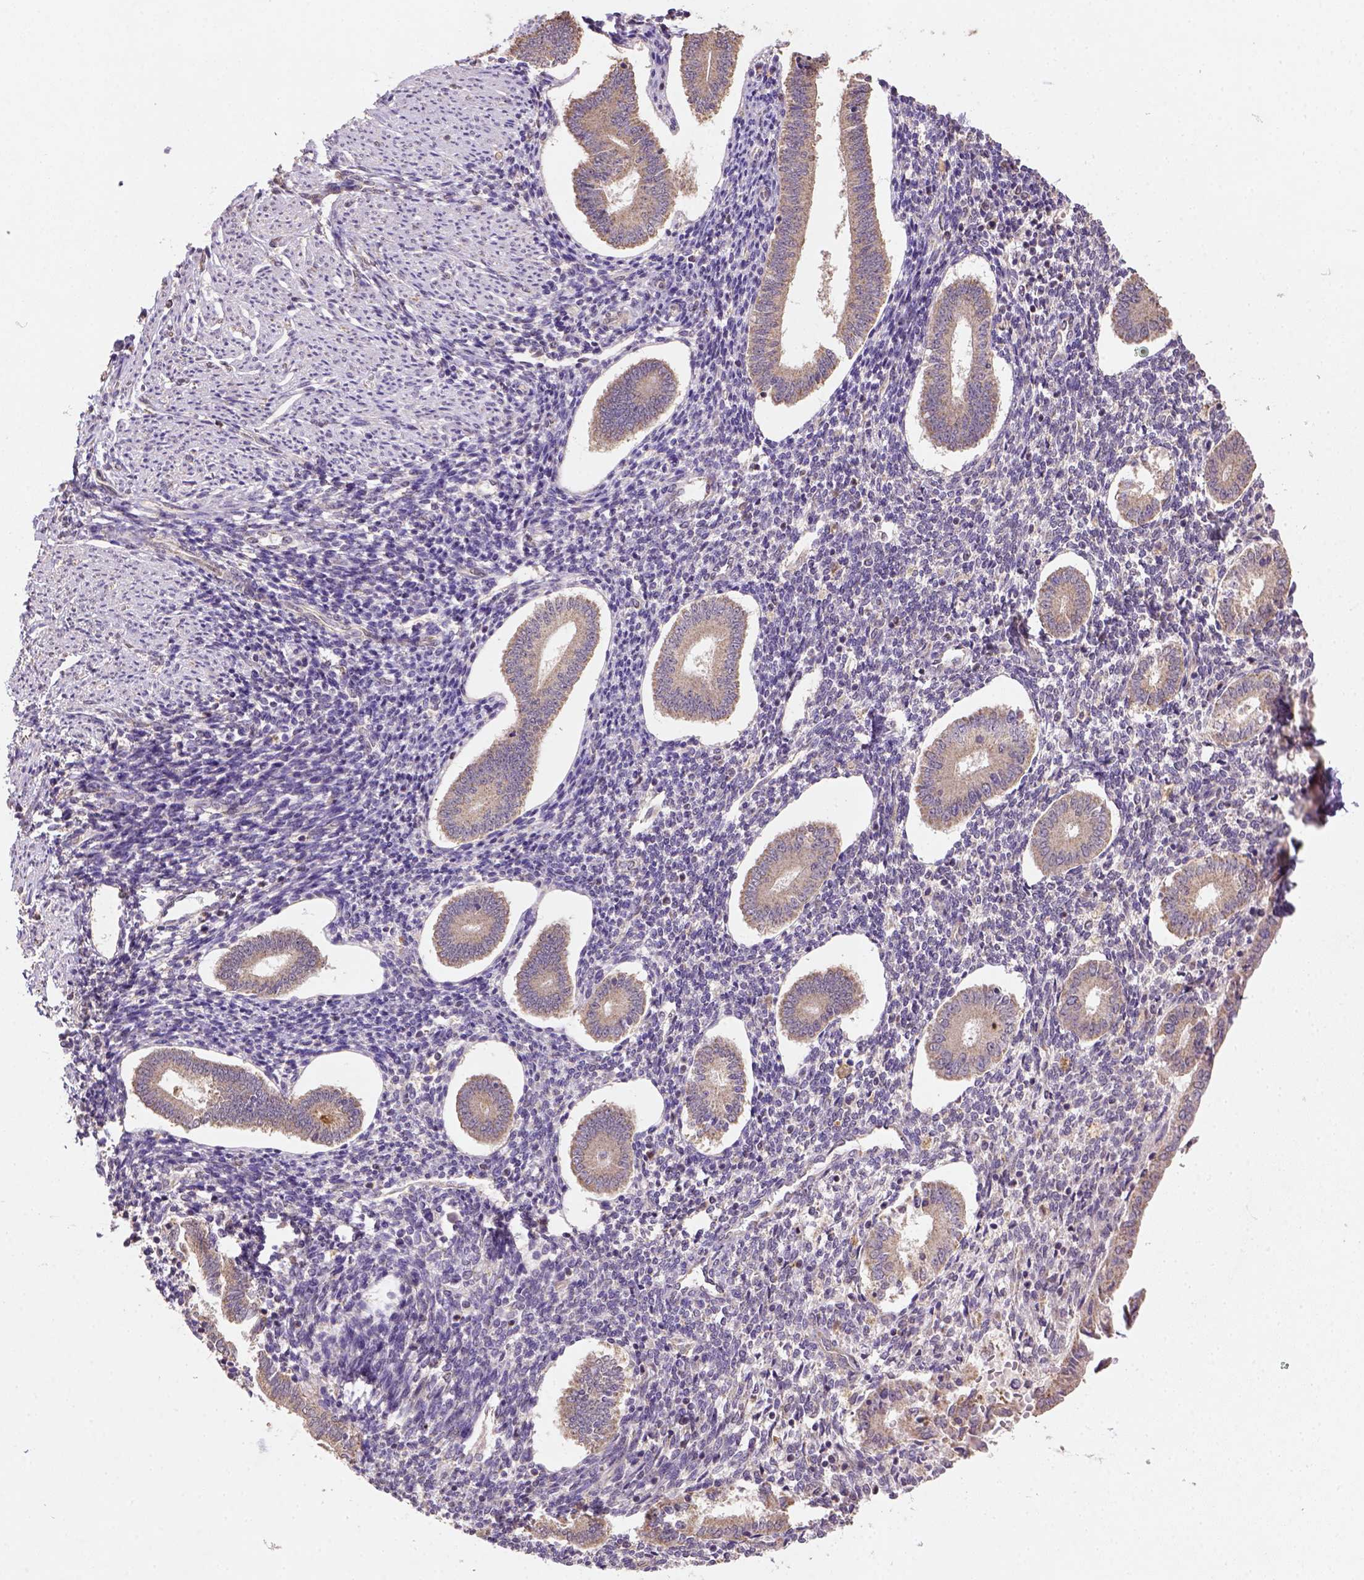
{"staining": {"intensity": "weak", "quantity": "<25%", "location": "cytoplasmic/membranous"}, "tissue": "endometrium", "cell_type": "Cells in endometrial stroma", "image_type": "normal", "snomed": [{"axis": "morphology", "description": "Normal tissue, NOS"}, {"axis": "topography", "description": "Endometrium"}], "caption": "Histopathology image shows no protein staining in cells in endometrial stroma of unremarkable endometrium. (DAB immunohistochemistry (IHC), high magnification).", "gene": "NUDT10", "patient": {"sex": "female", "age": 40}}